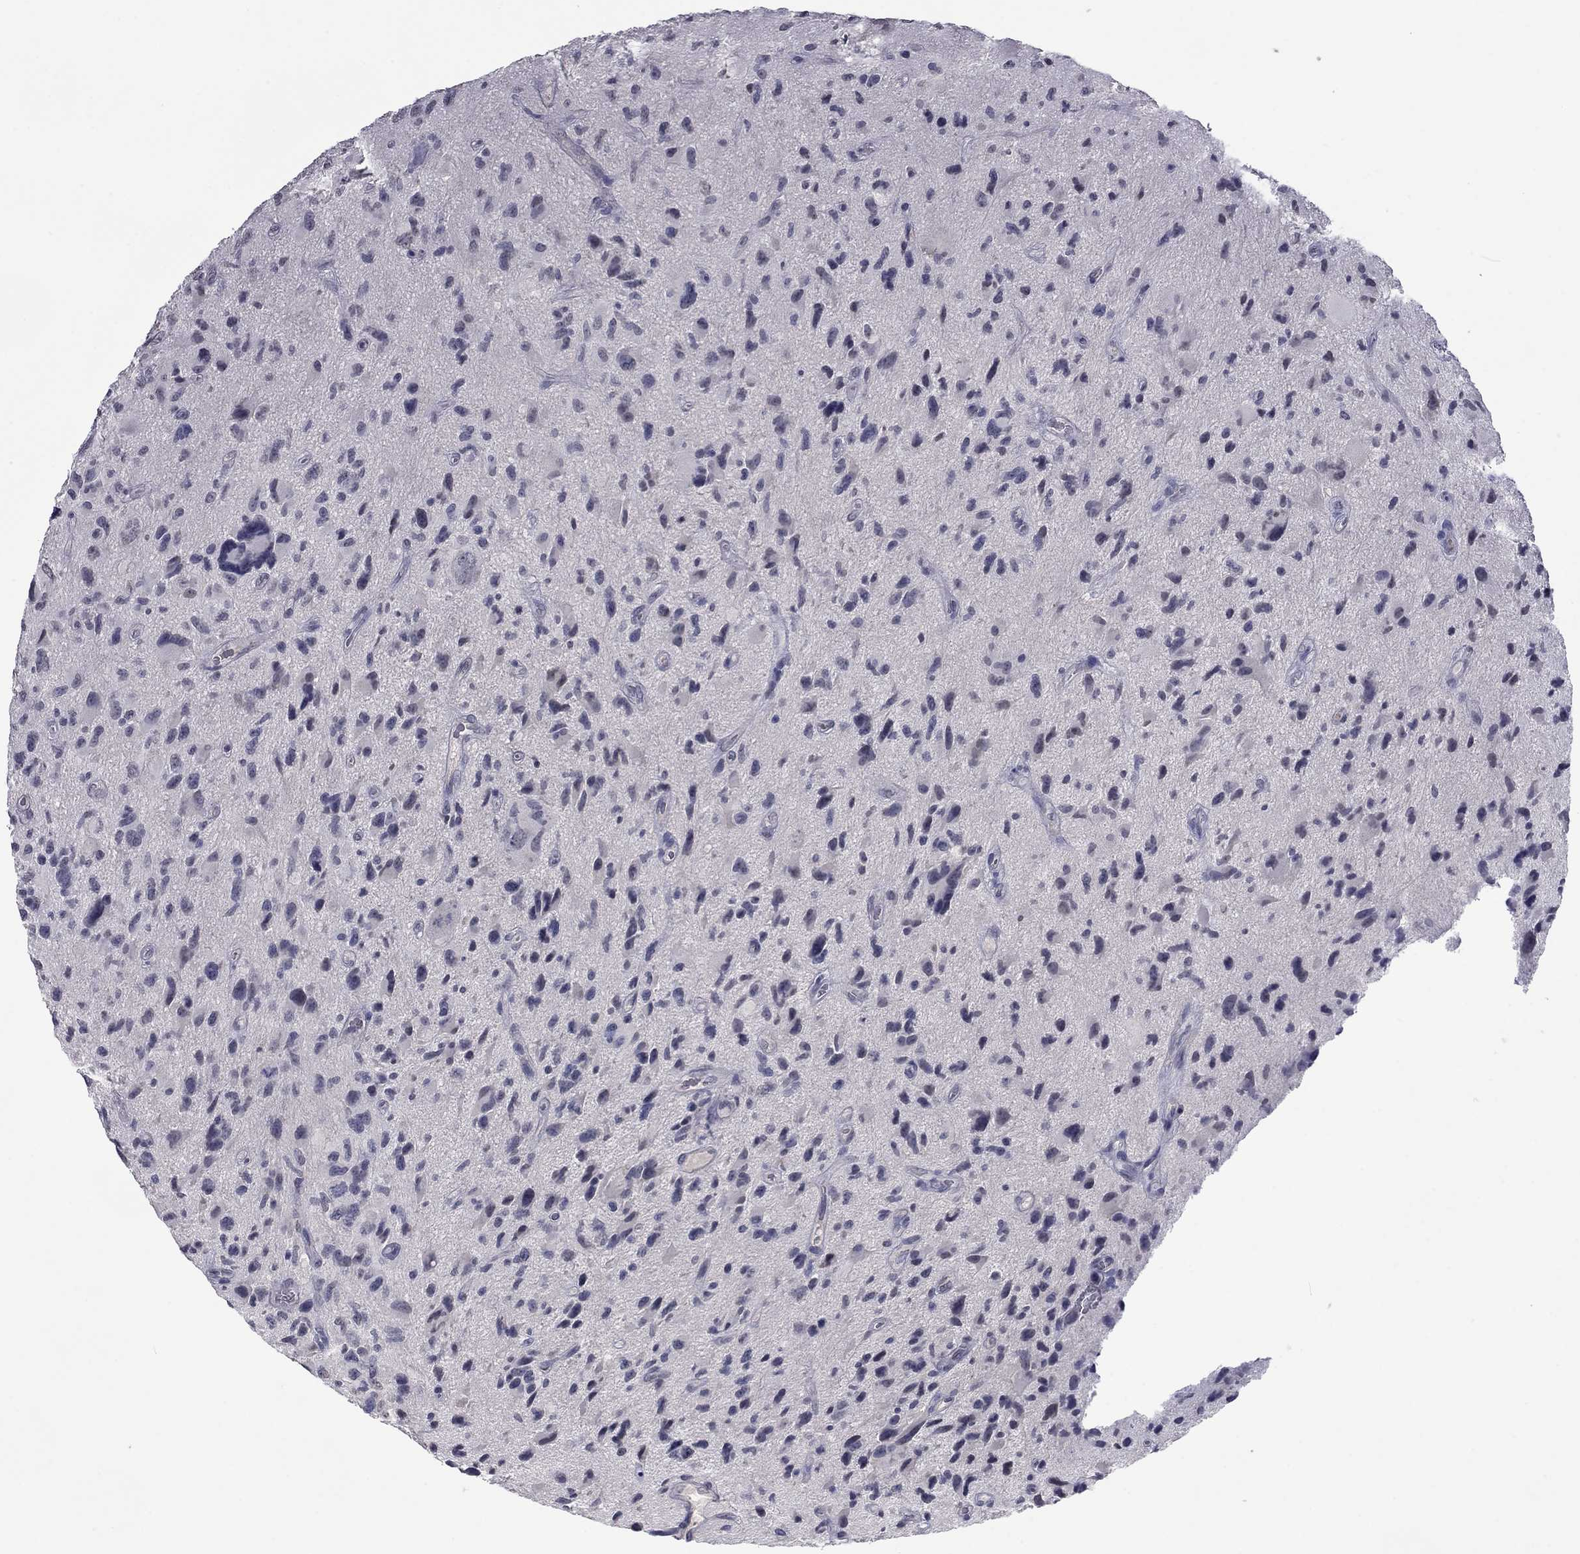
{"staining": {"intensity": "negative", "quantity": "none", "location": "none"}, "tissue": "glioma", "cell_type": "Tumor cells", "image_type": "cancer", "snomed": [{"axis": "morphology", "description": "Glioma, malignant, NOS"}, {"axis": "morphology", "description": "Glioma, malignant, High grade"}, {"axis": "topography", "description": "Brain"}], "caption": "Photomicrograph shows no protein expression in tumor cells of glioma tissue. Brightfield microscopy of IHC stained with DAB (brown) and hematoxylin (blue), captured at high magnification.", "gene": "IP6K3", "patient": {"sex": "female", "age": 71}}